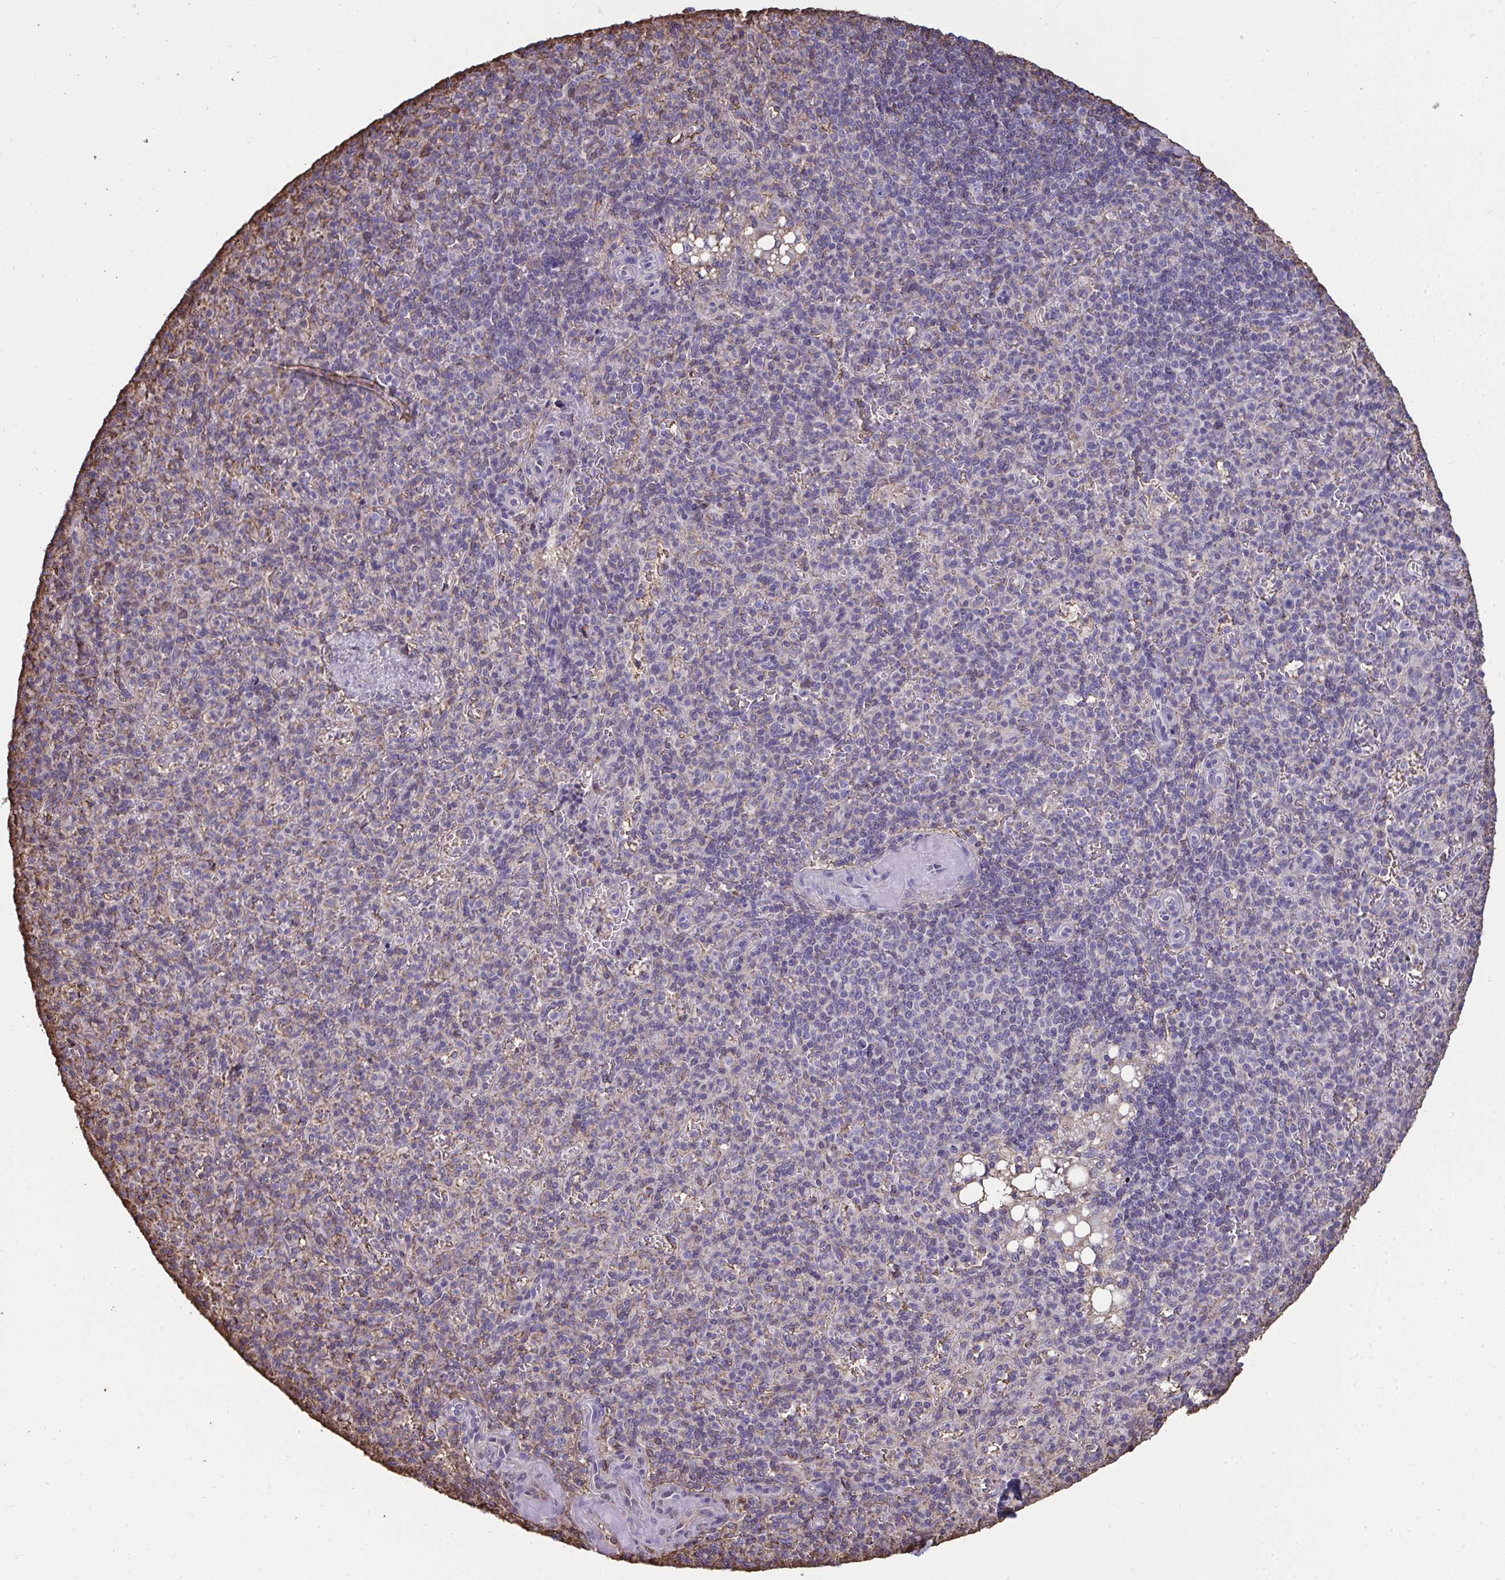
{"staining": {"intensity": "negative", "quantity": "none", "location": "none"}, "tissue": "spleen", "cell_type": "Cells in red pulp", "image_type": "normal", "snomed": [{"axis": "morphology", "description": "Normal tissue, NOS"}, {"axis": "topography", "description": "Spleen"}], "caption": "Protein analysis of normal spleen exhibits no significant staining in cells in red pulp. The staining is performed using DAB brown chromogen with nuclei counter-stained in using hematoxylin.", "gene": "ANXA5", "patient": {"sex": "female", "age": 74}}